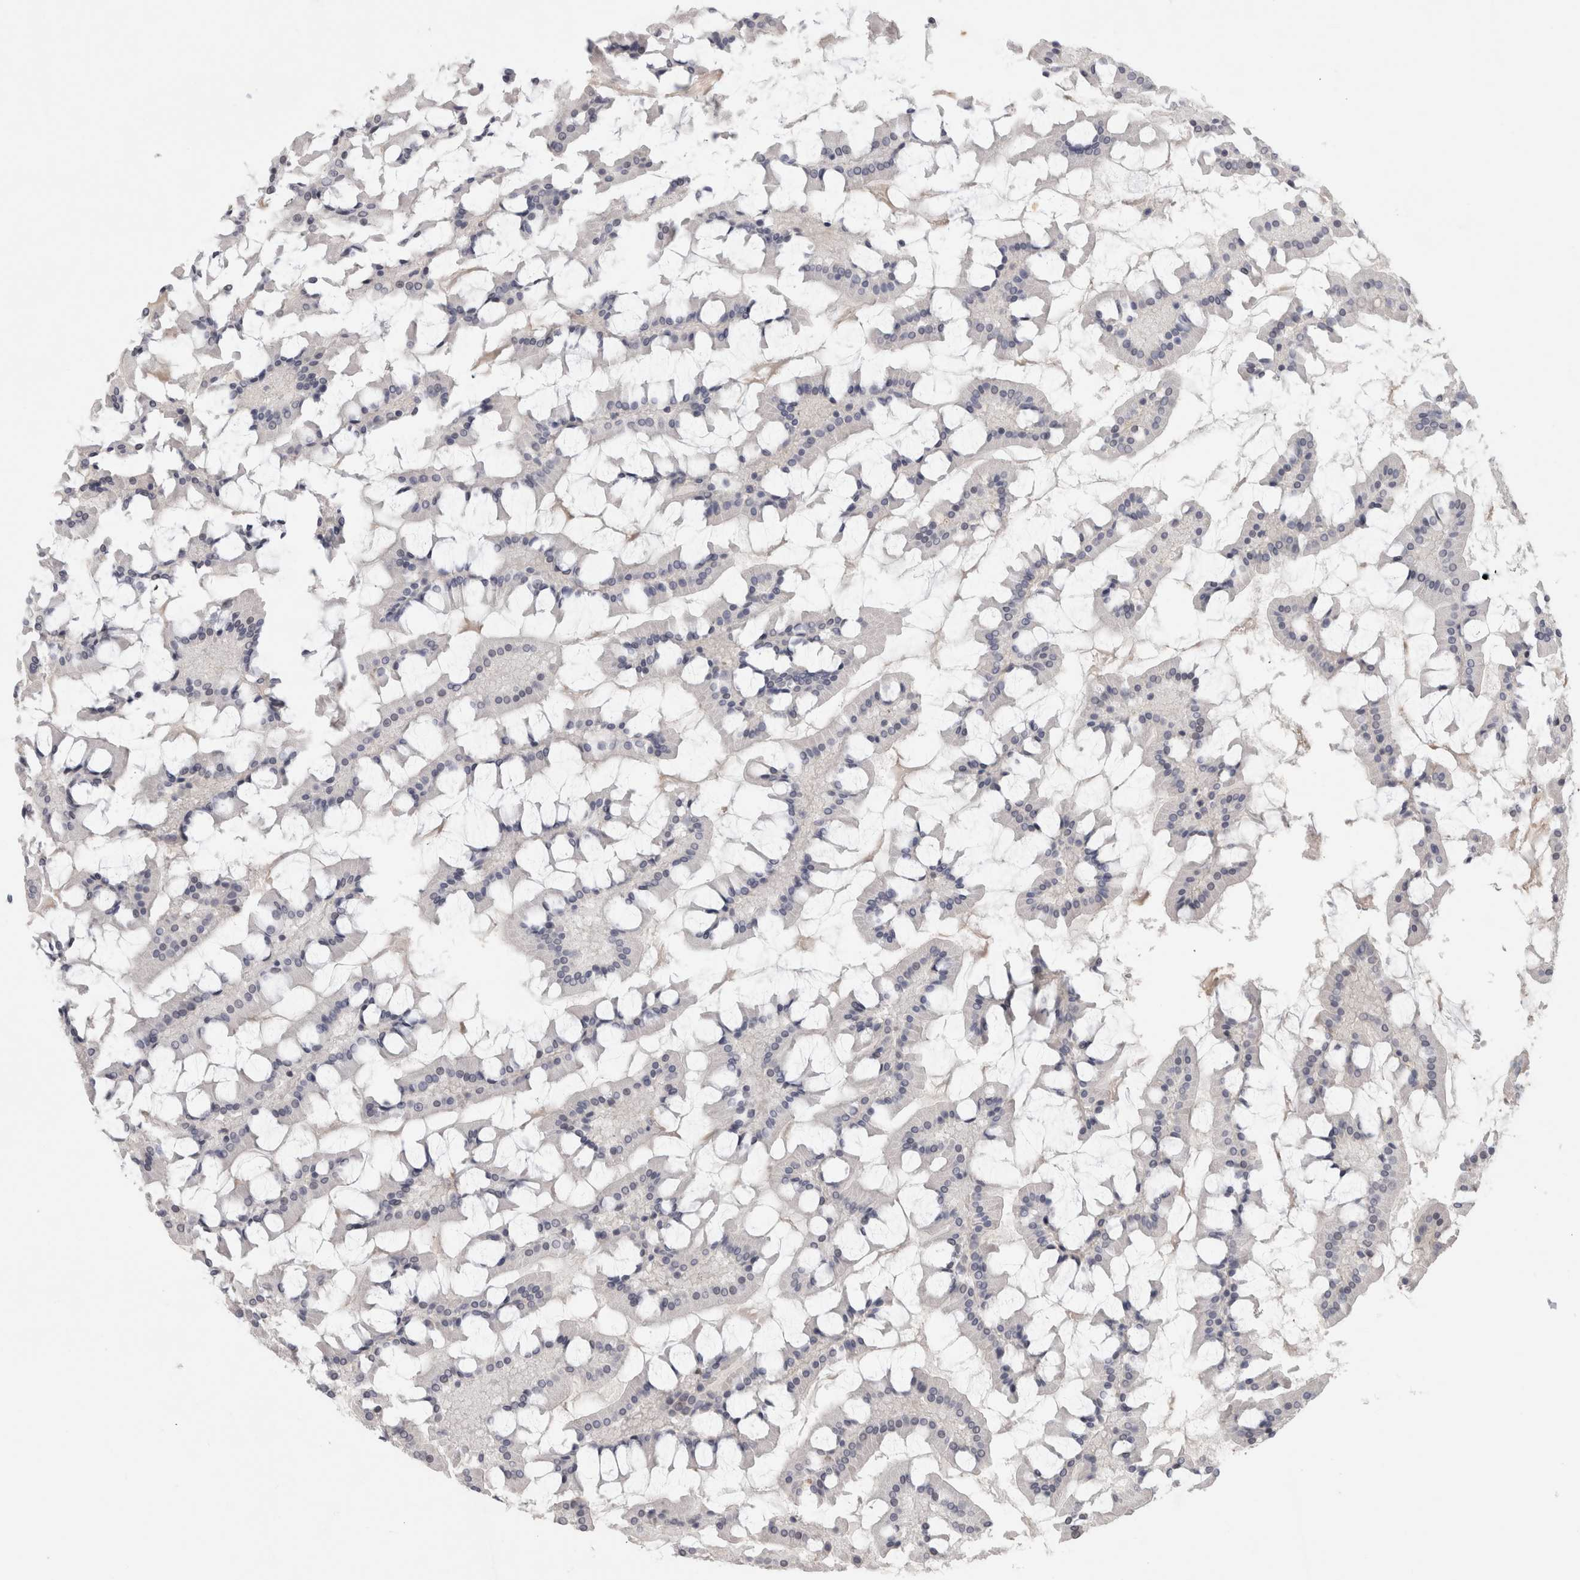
{"staining": {"intensity": "weak", "quantity": "25%-75%", "location": "nuclear"}, "tissue": "small intestine", "cell_type": "Glandular cells", "image_type": "normal", "snomed": [{"axis": "morphology", "description": "Normal tissue, NOS"}, {"axis": "topography", "description": "Small intestine"}], "caption": "The image demonstrates immunohistochemical staining of normal small intestine. There is weak nuclear positivity is present in about 25%-75% of glandular cells. The protein of interest is stained brown, and the nuclei are stained in blue (DAB IHC with brightfield microscopy, high magnification).", "gene": "SRARP", "patient": {"sex": "male", "age": 41}}